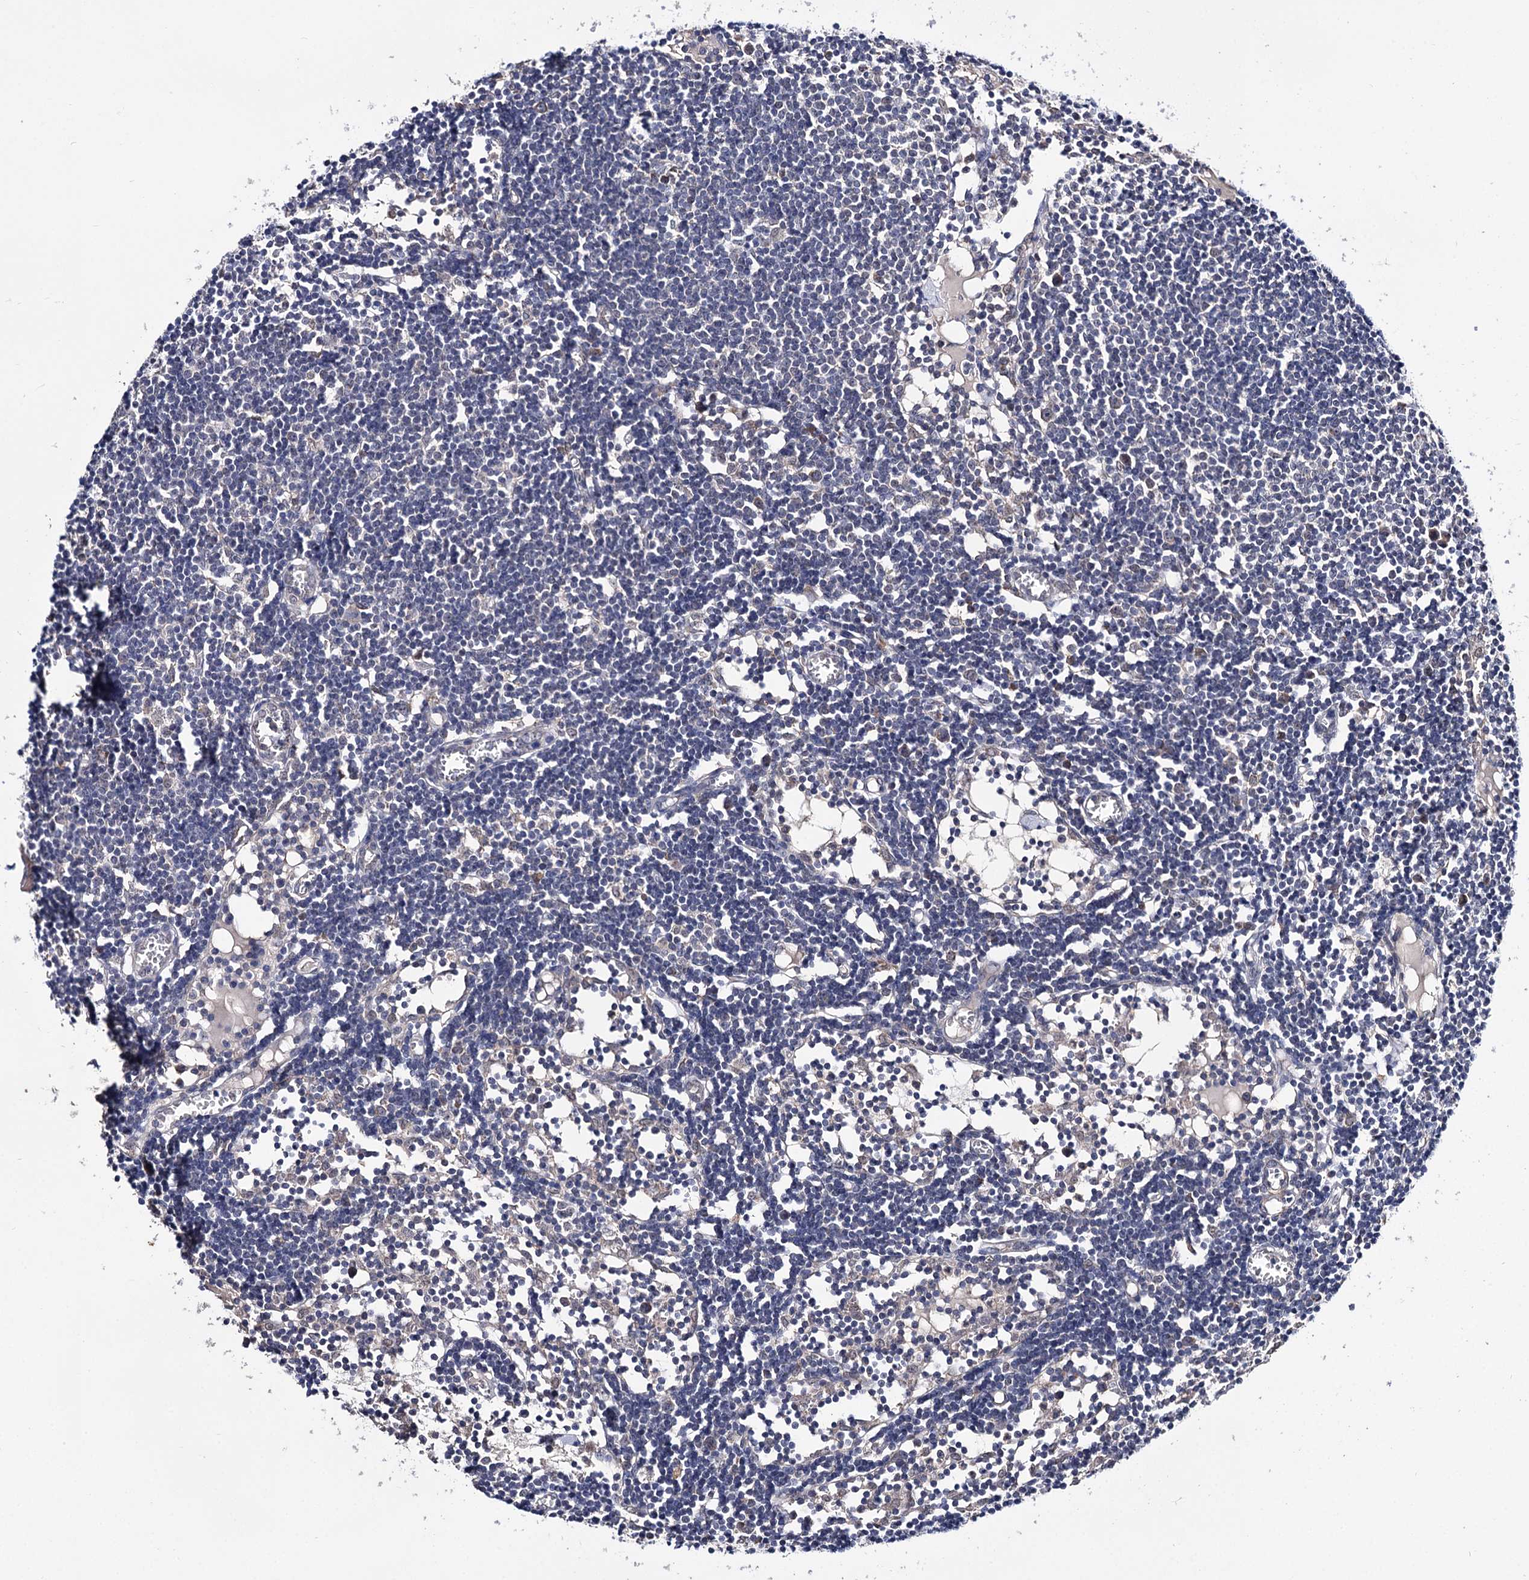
{"staining": {"intensity": "weak", "quantity": "<25%", "location": "cytoplasmic/membranous"}, "tissue": "lymph node", "cell_type": "Germinal center cells", "image_type": "normal", "snomed": [{"axis": "morphology", "description": "Normal tissue, NOS"}, {"axis": "topography", "description": "Lymph node"}], "caption": "DAB immunohistochemical staining of benign lymph node shows no significant staining in germinal center cells. (DAB immunohistochemistry with hematoxylin counter stain).", "gene": "CLPB", "patient": {"sex": "female", "age": 11}}